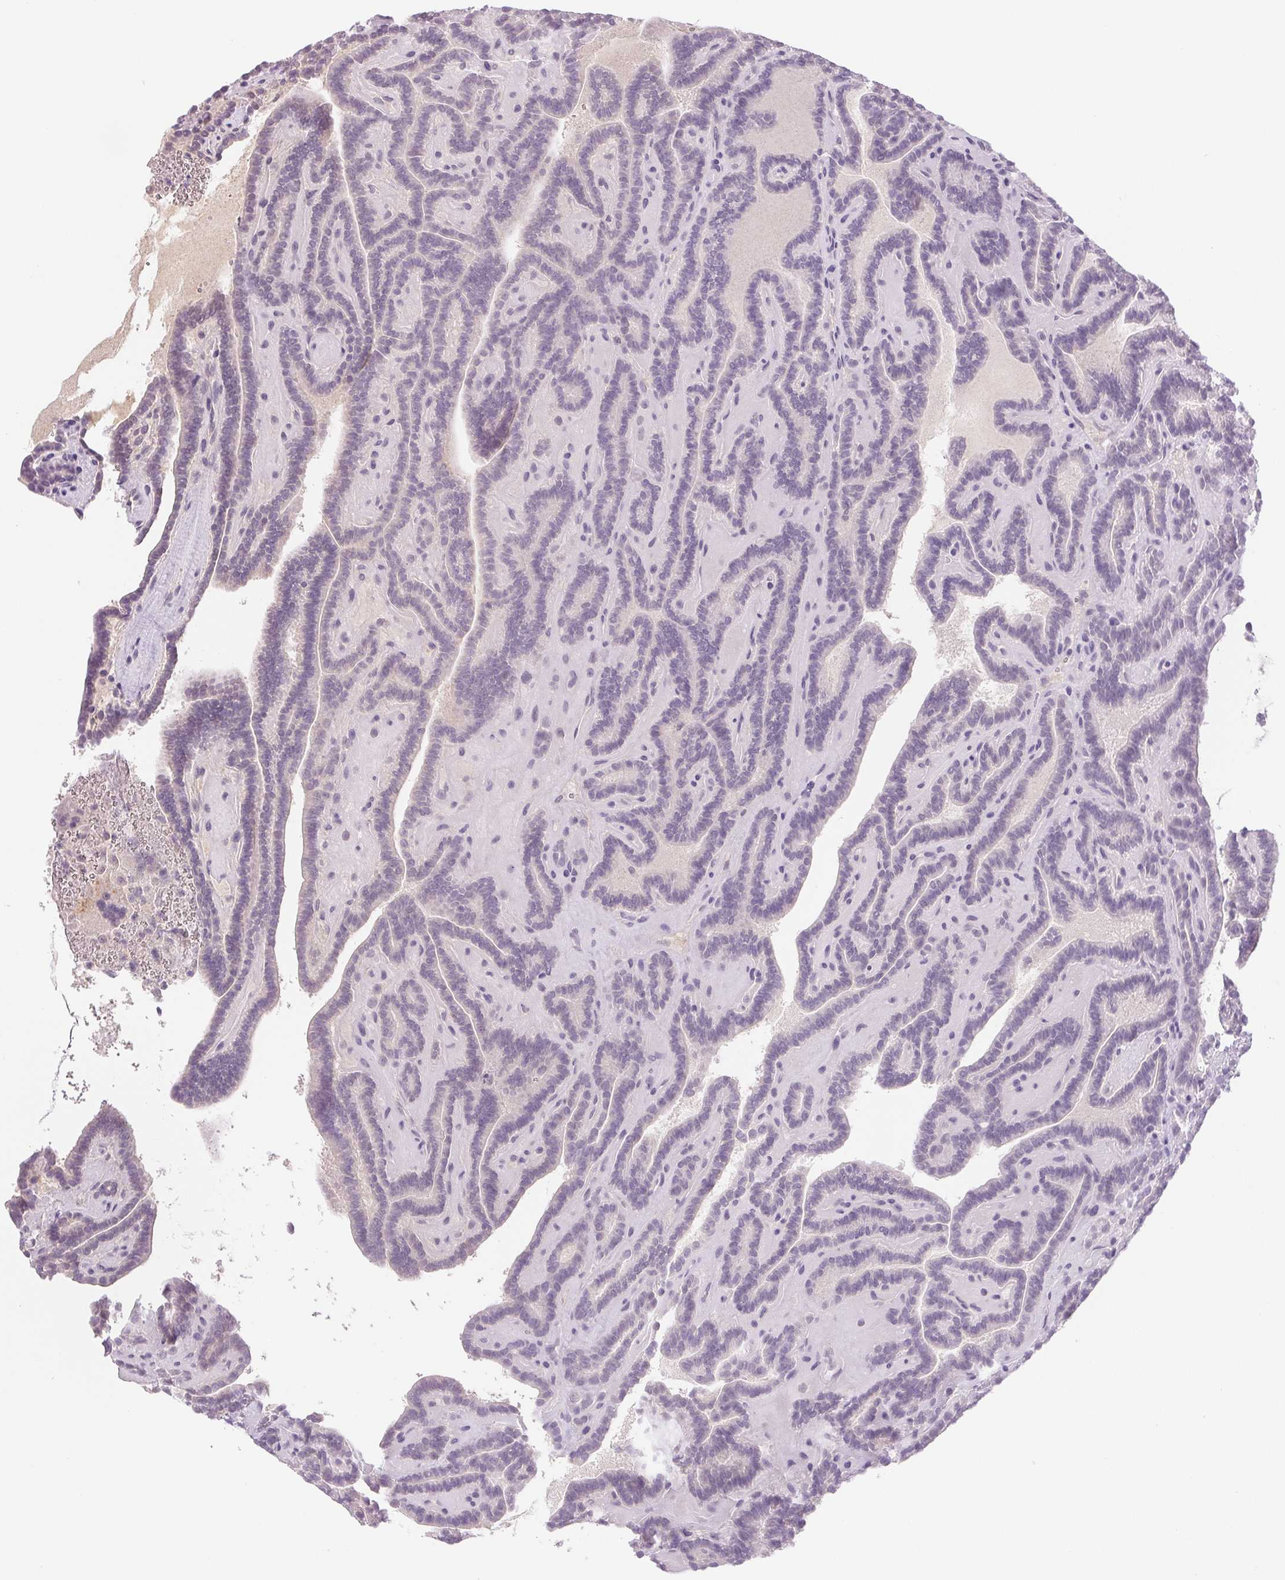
{"staining": {"intensity": "negative", "quantity": "none", "location": "none"}, "tissue": "thyroid cancer", "cell_type": "Tumor cells", "image_type": "cancer", "snomed": [{"axis": "morphology", "description": "Papillary adenocarcinoma, NOS"}, {"axis": "topography", "description": "Thyroid gland"}], "caption": "A high-resolution photomicrograph shows immunohistochemistry staining of thyroid papillary adenocarcinoma, which displays no significant staining in tumor cells.", "gene": "IFIT1B", "patient": {"sex": "female", "age": 21}}